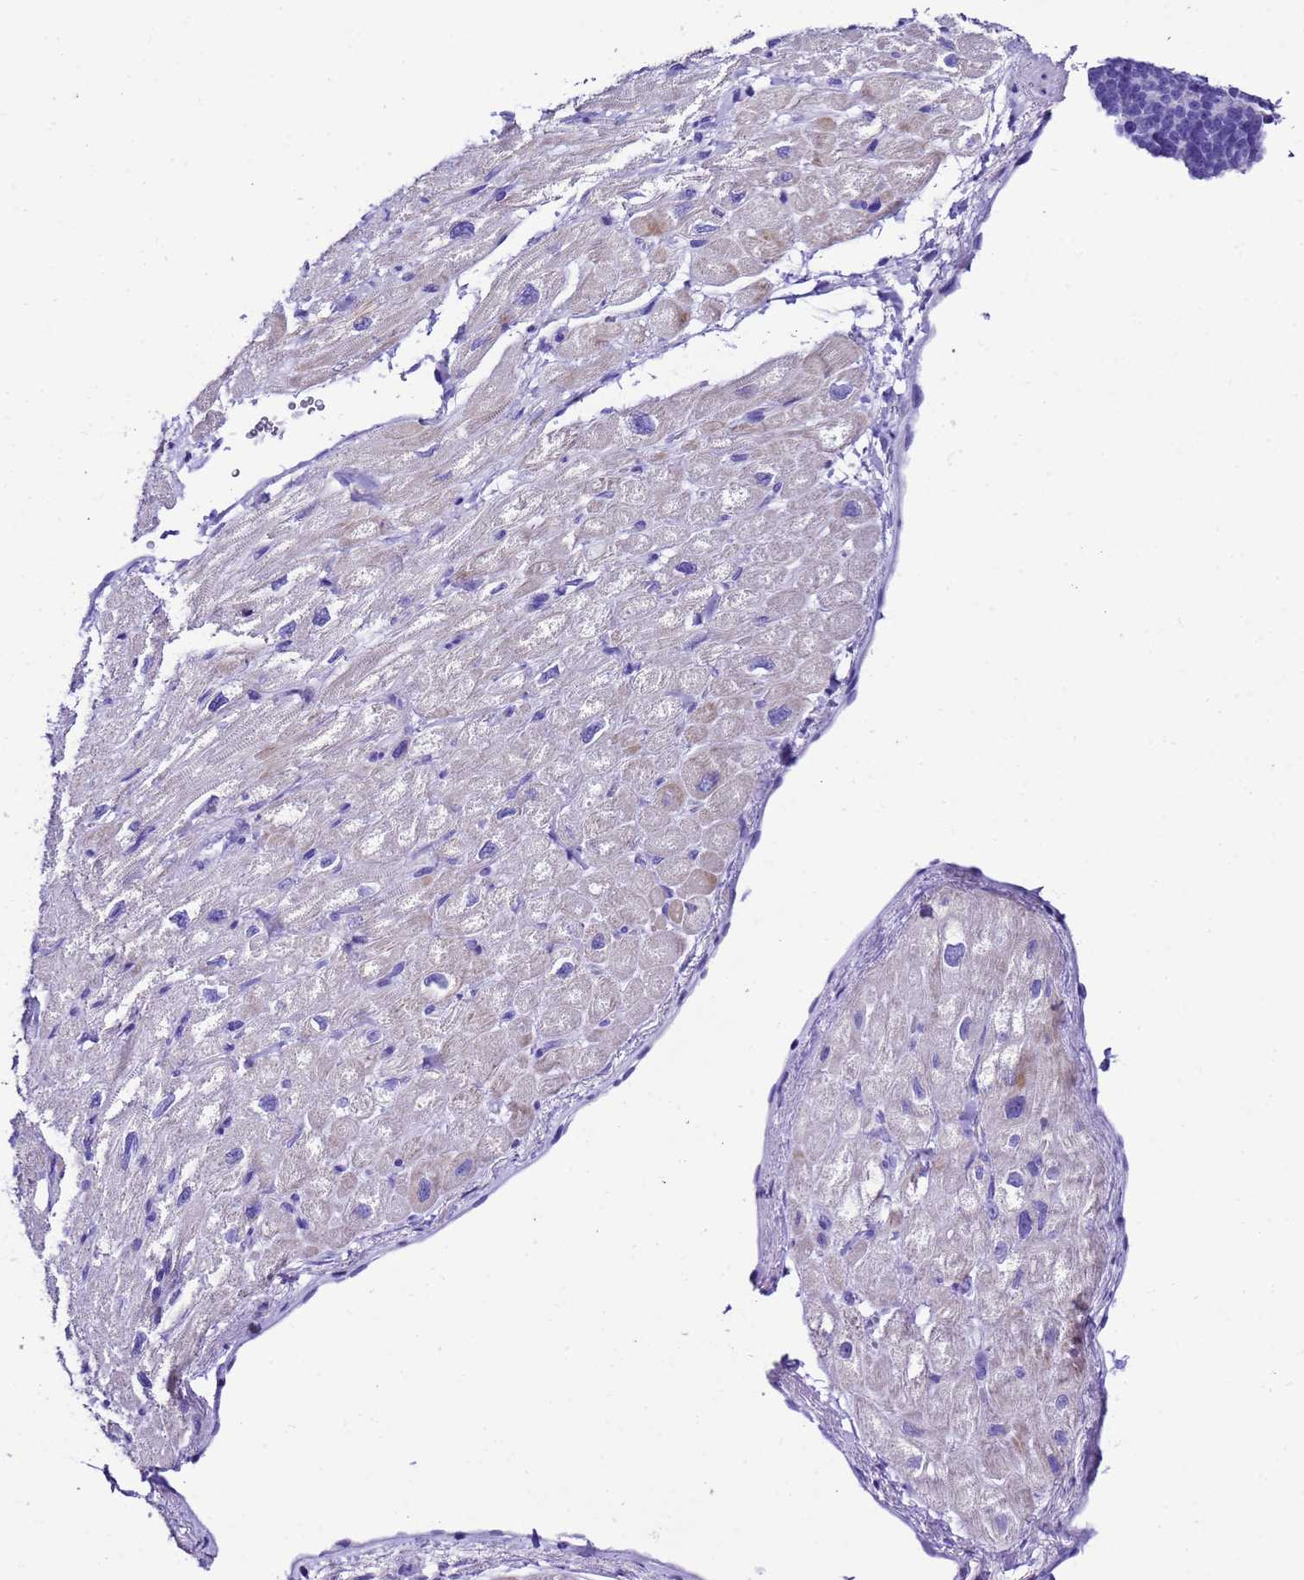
{"staining": {"intensity": "moderate", "quantity": "<25%", "location": "cytoplasmic/membranous"}, "tissue": "heart muscle", "cell_type": "Cardiomyocytes", "image_type": "normal", "snomed": [{"axis": "morphology", "description": "Normal tissue, NOS"}, {"axis": "topography", "description": "Heart"}], "caption": "Cardiomyocytes reveal low levels of moderate cytoplasmic/membranous expression in approximately <25% of cells in normal heart muscle. The staining is performed using DAB brown chromogen to label protein expression. The nuclei are counter-stained blue using hematoxylin.", "gene": "UGT2A1", "patient": {"sex": "male", "age": 65}}